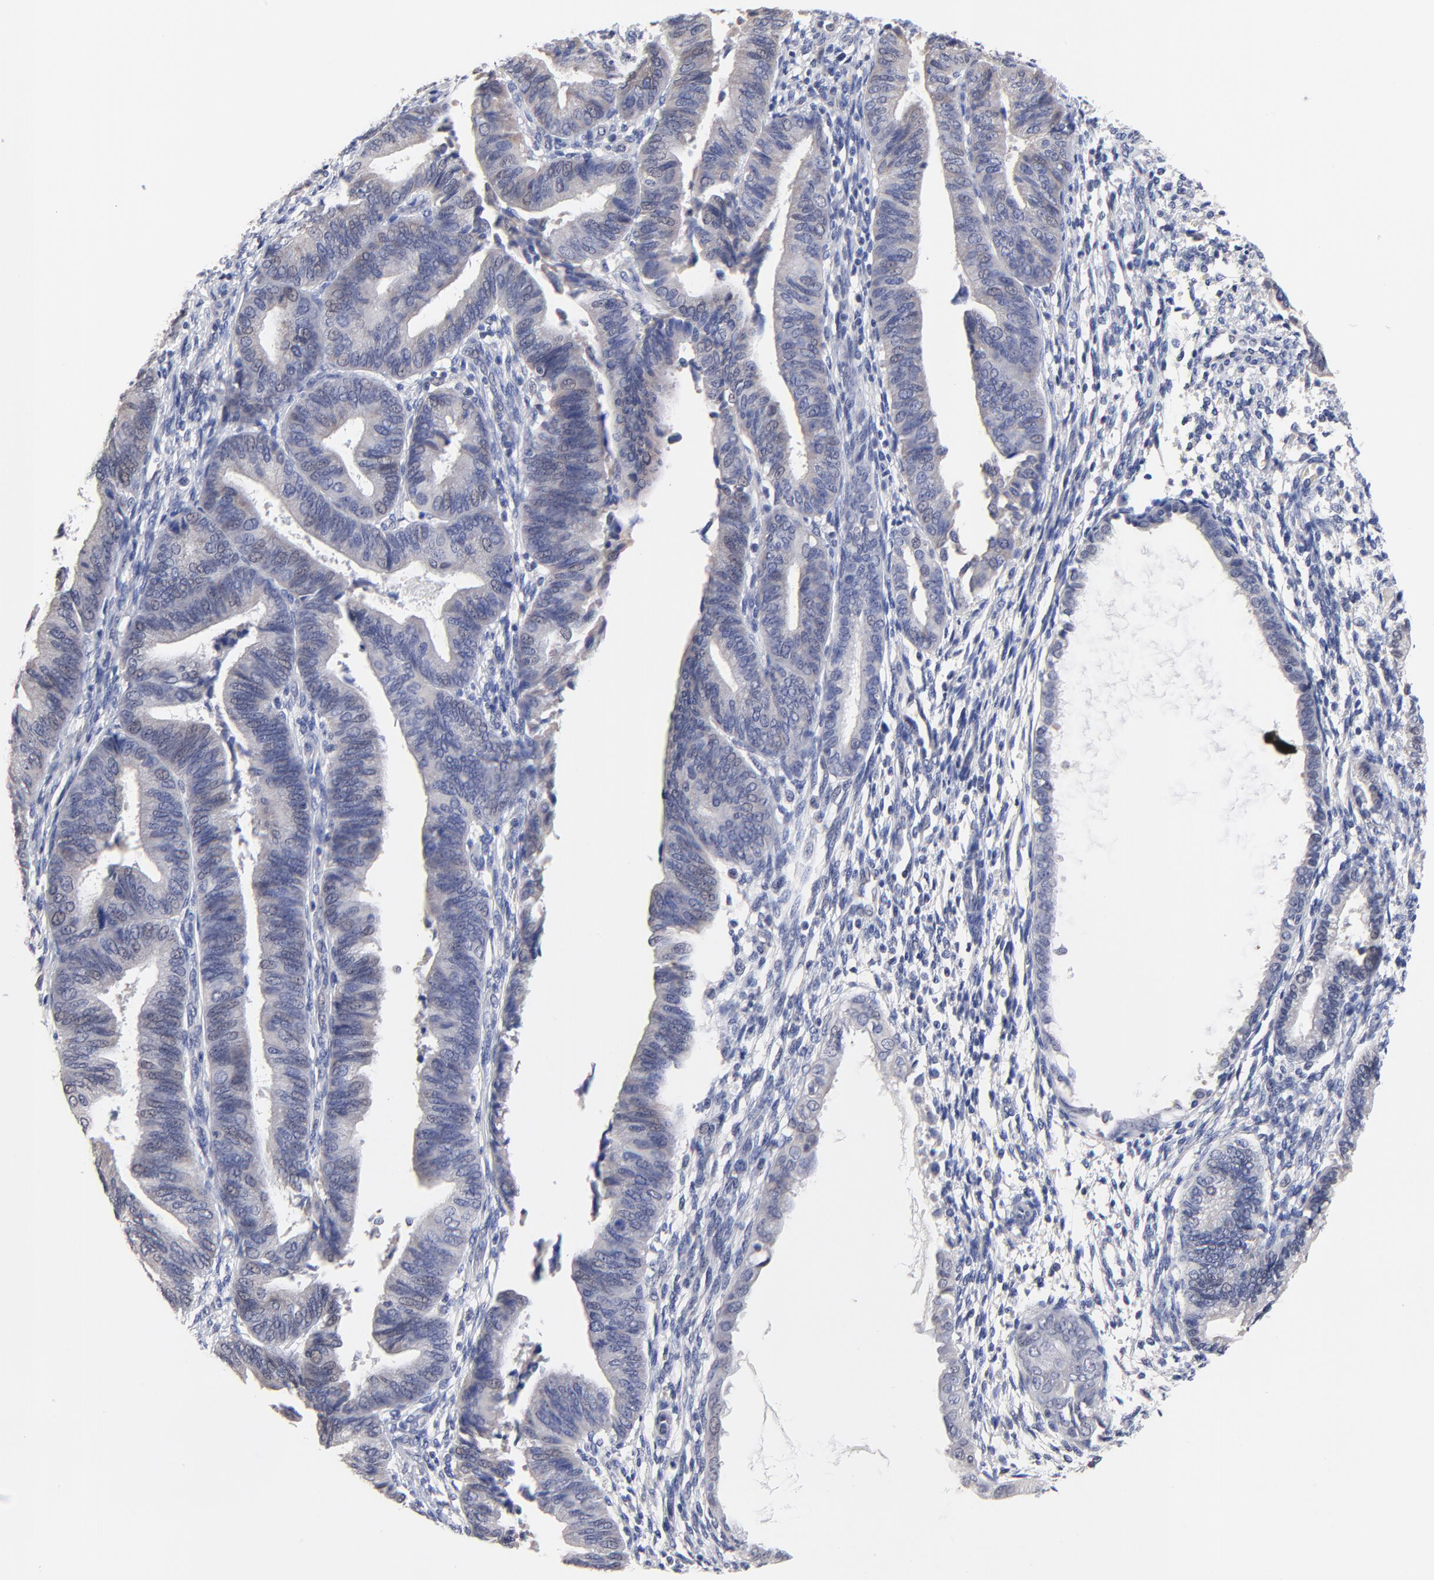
{"staining": {"intensity": "weak", "quantity": "<25%", "location": "cytoplasmic/membranous"}, "tissue": "endometrial cancer", "cell_type": "Tumor cells", "image_type": "cancer", "snomed": [{"axis": "morphology", "description": "Adenocarcinoma, NOS"}, {"axis": "topography", "description": "Endometrium"}], "caption": "Histopathology image shows no significant protein staining in tumor cells of endometrial adenocarcinoma. (Stains: DAB IHC with hematoxylin counter stain, Microscopy: brightfield microscopy at high magnification).", "gene": "TWNK", "patient": {"sex": "female", "age": 63}}